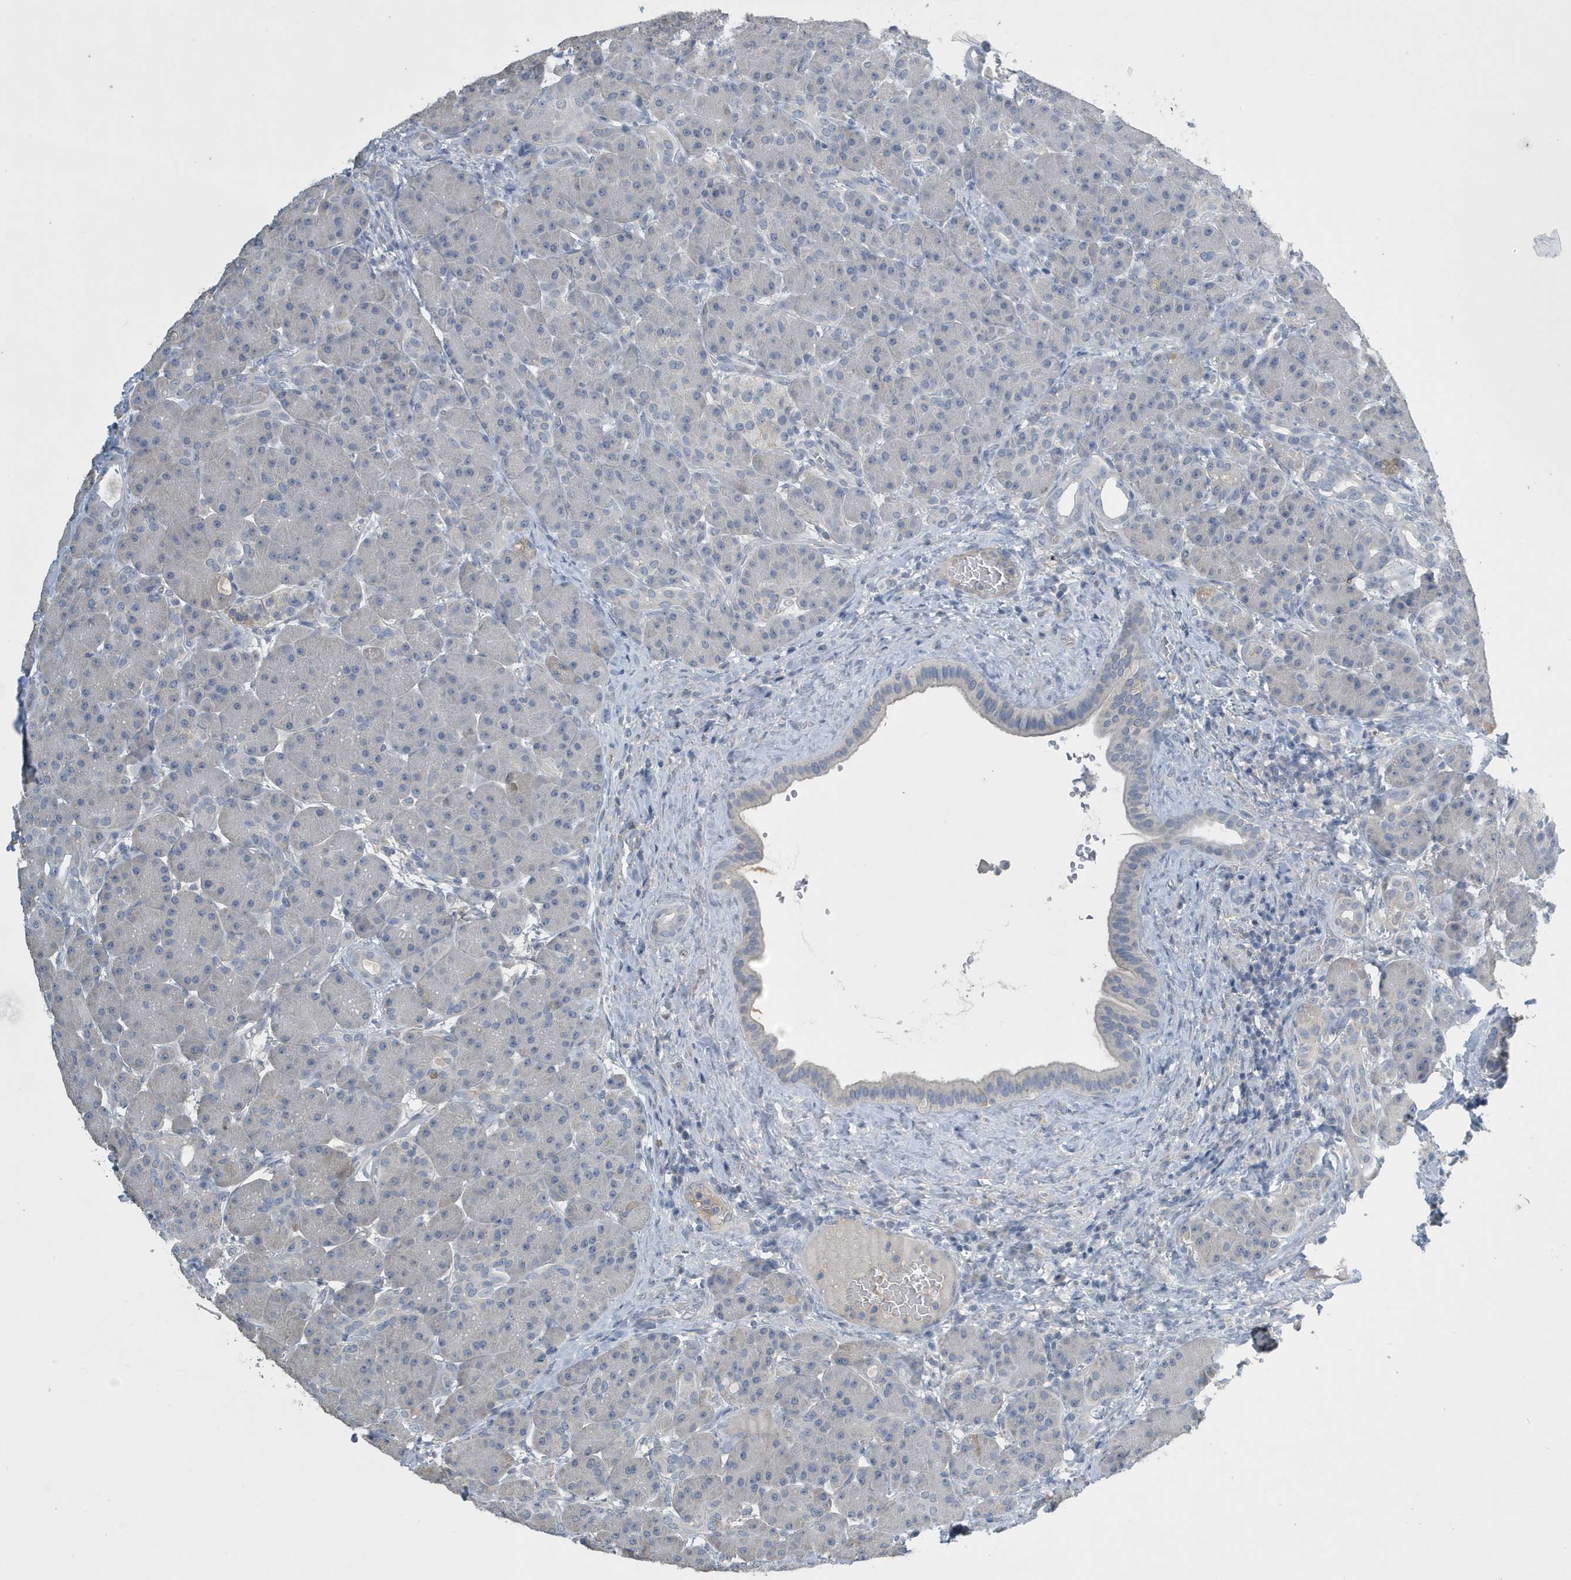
{"staining": {"intensity": "negative", "quantity": "none", "location": "none"}, "tissue": "pancreas", "cell_type": "Exocrine glandular cells", "image_type": "normal", "snomed": [{"axis": "morphology", "description": "Normal tissue, NOS"}, {"axis": "topography", "description": "Pancreas"}], "caption": "A high-resolution image shows IHC staining of unremarkable pancreas, which displays no significant expression in exocrine glandular cells.", "gene": "UGT2B4", "patient": {"sex": "male", "age": 63}}